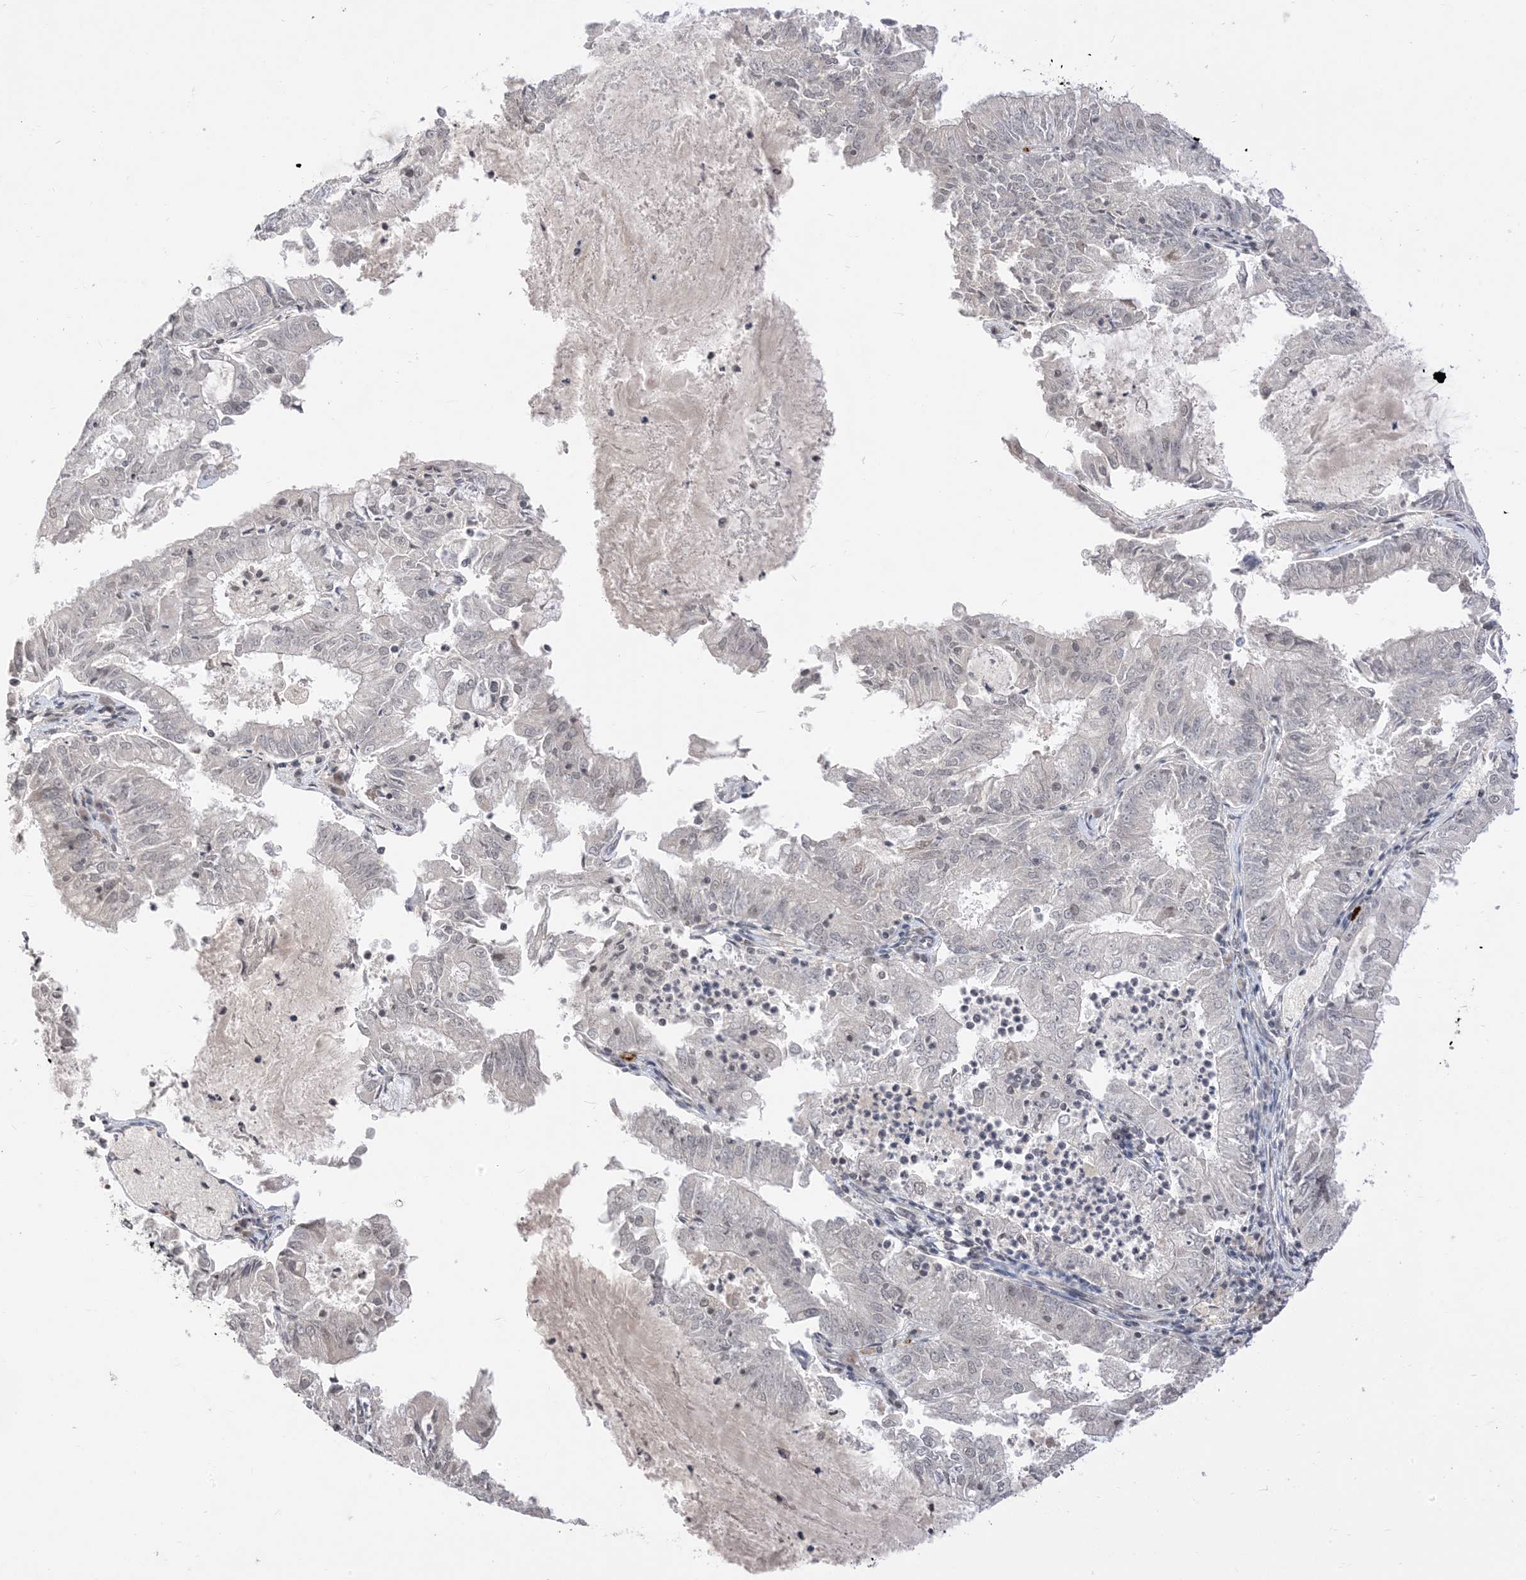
{"staining": {"intensity": "negative", "quantity": "none", "location": "none"}, "tissue": "endometrial cancer", "cell_type": "Tumor cells", "image_type": "cancer", "snomed": [{"axis": "morphology", "description": "Adenocarcinoma, NOS"}, {"axis": "topography", "description": "Endometrium"}], "caption": "Tumor cells show no significant staining in endometrial adenocarcinoma.", "gene": "RANBP9", "patient": {"sex": "female", "age": 57}}